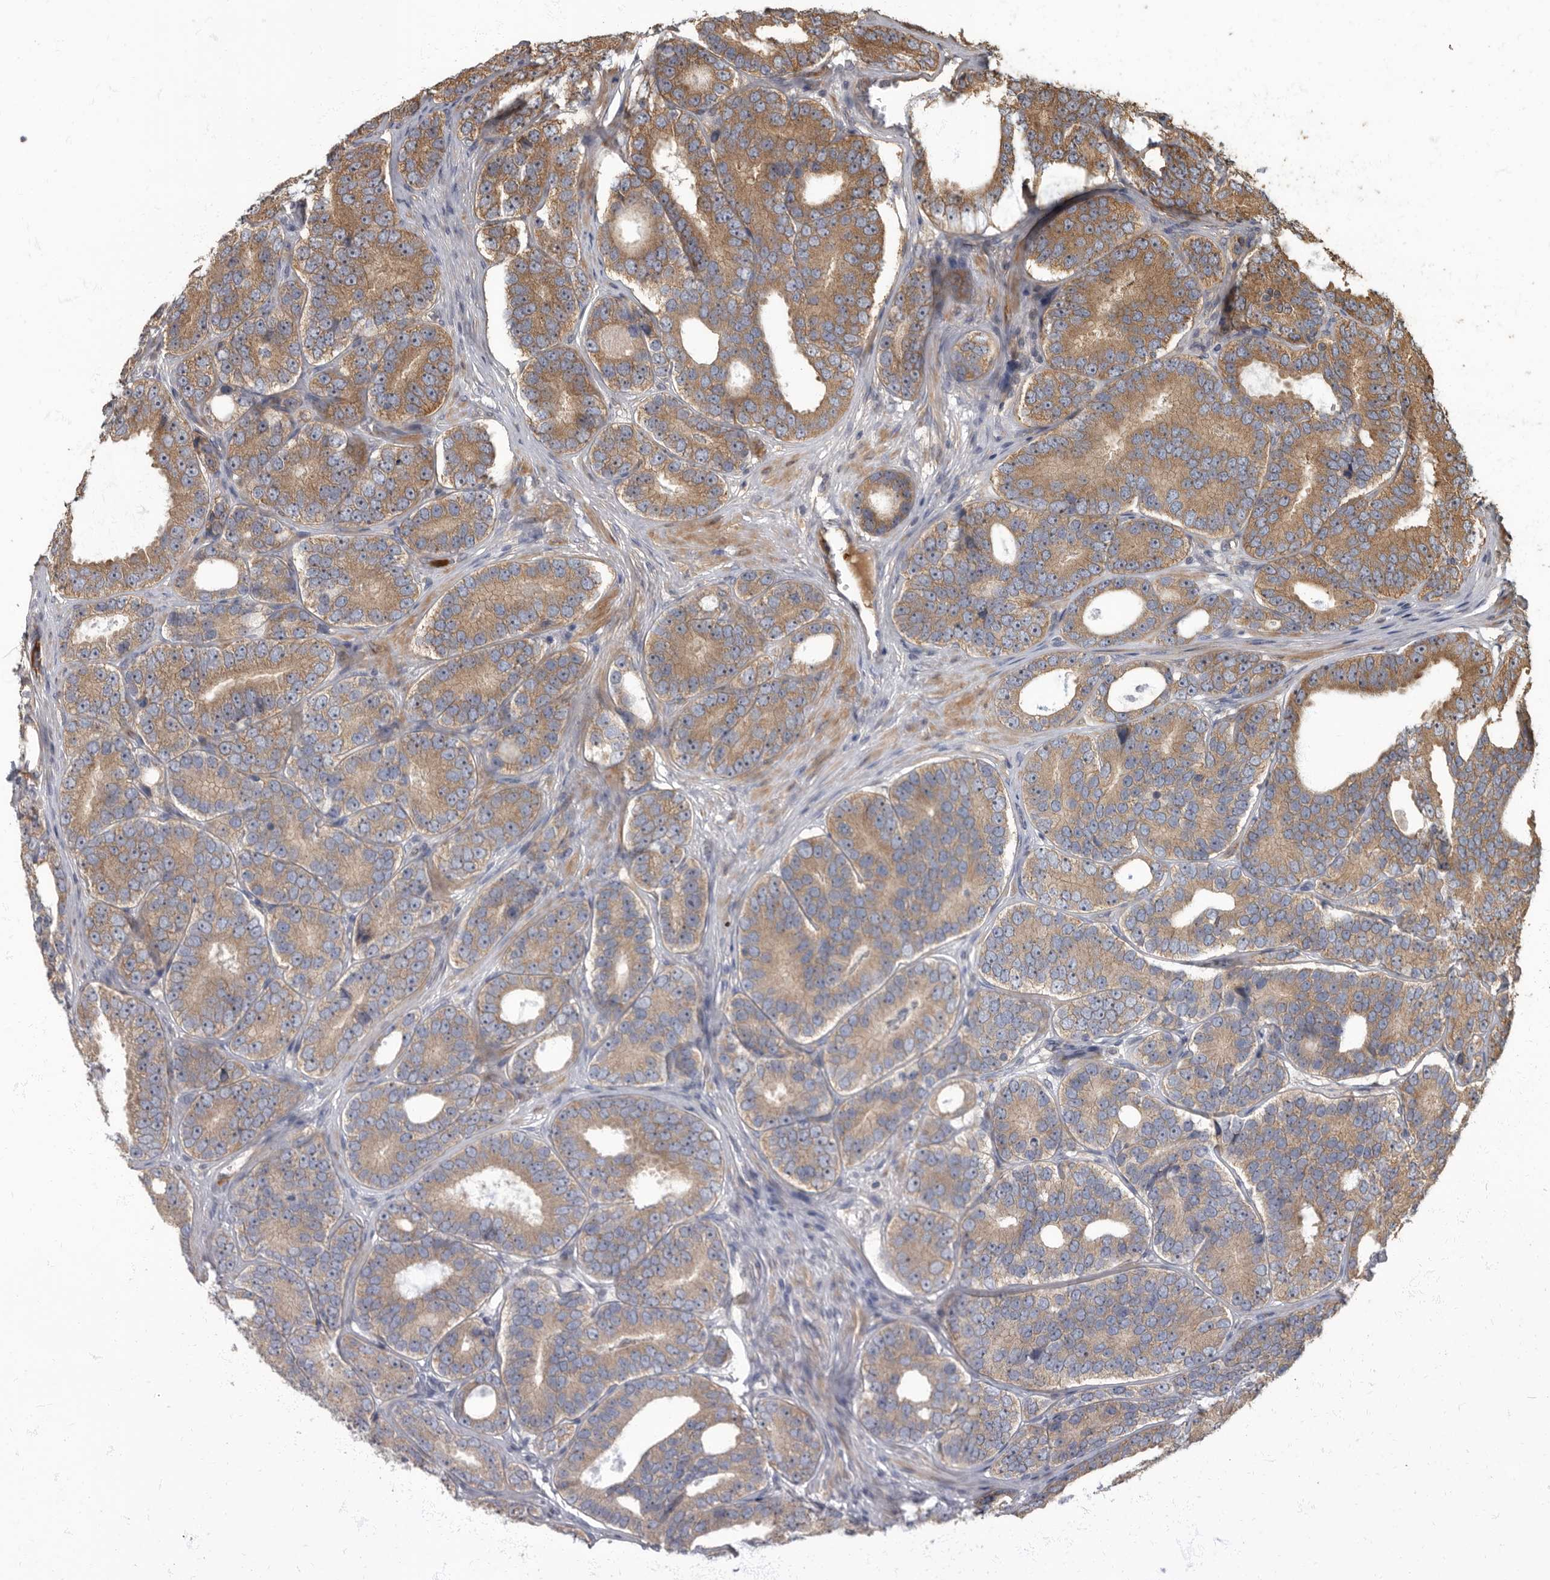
{"staining": {"intensity": "moderate", "quantity": ">75%", "location": "cytoplasmic/membranous"}, "tissue": "prostate cancer", "cell_type": "Tumor cells", "image_type": "cancer", "snomed": [{"axis": "morphology", "description": "Adenocarcinoma, High grade"}, {"axis": "topography", "description": "Prostate"}], "caption": "Immunohistochemical staining of prostate cancer (high-grade adenocarcinoma) displays medium levels of moderate cytoplasmic/membranous positivity in approximately >75% of tumor cells.", "gene": "DAAM1", "patient": {"sex": "male", "age": 56}}